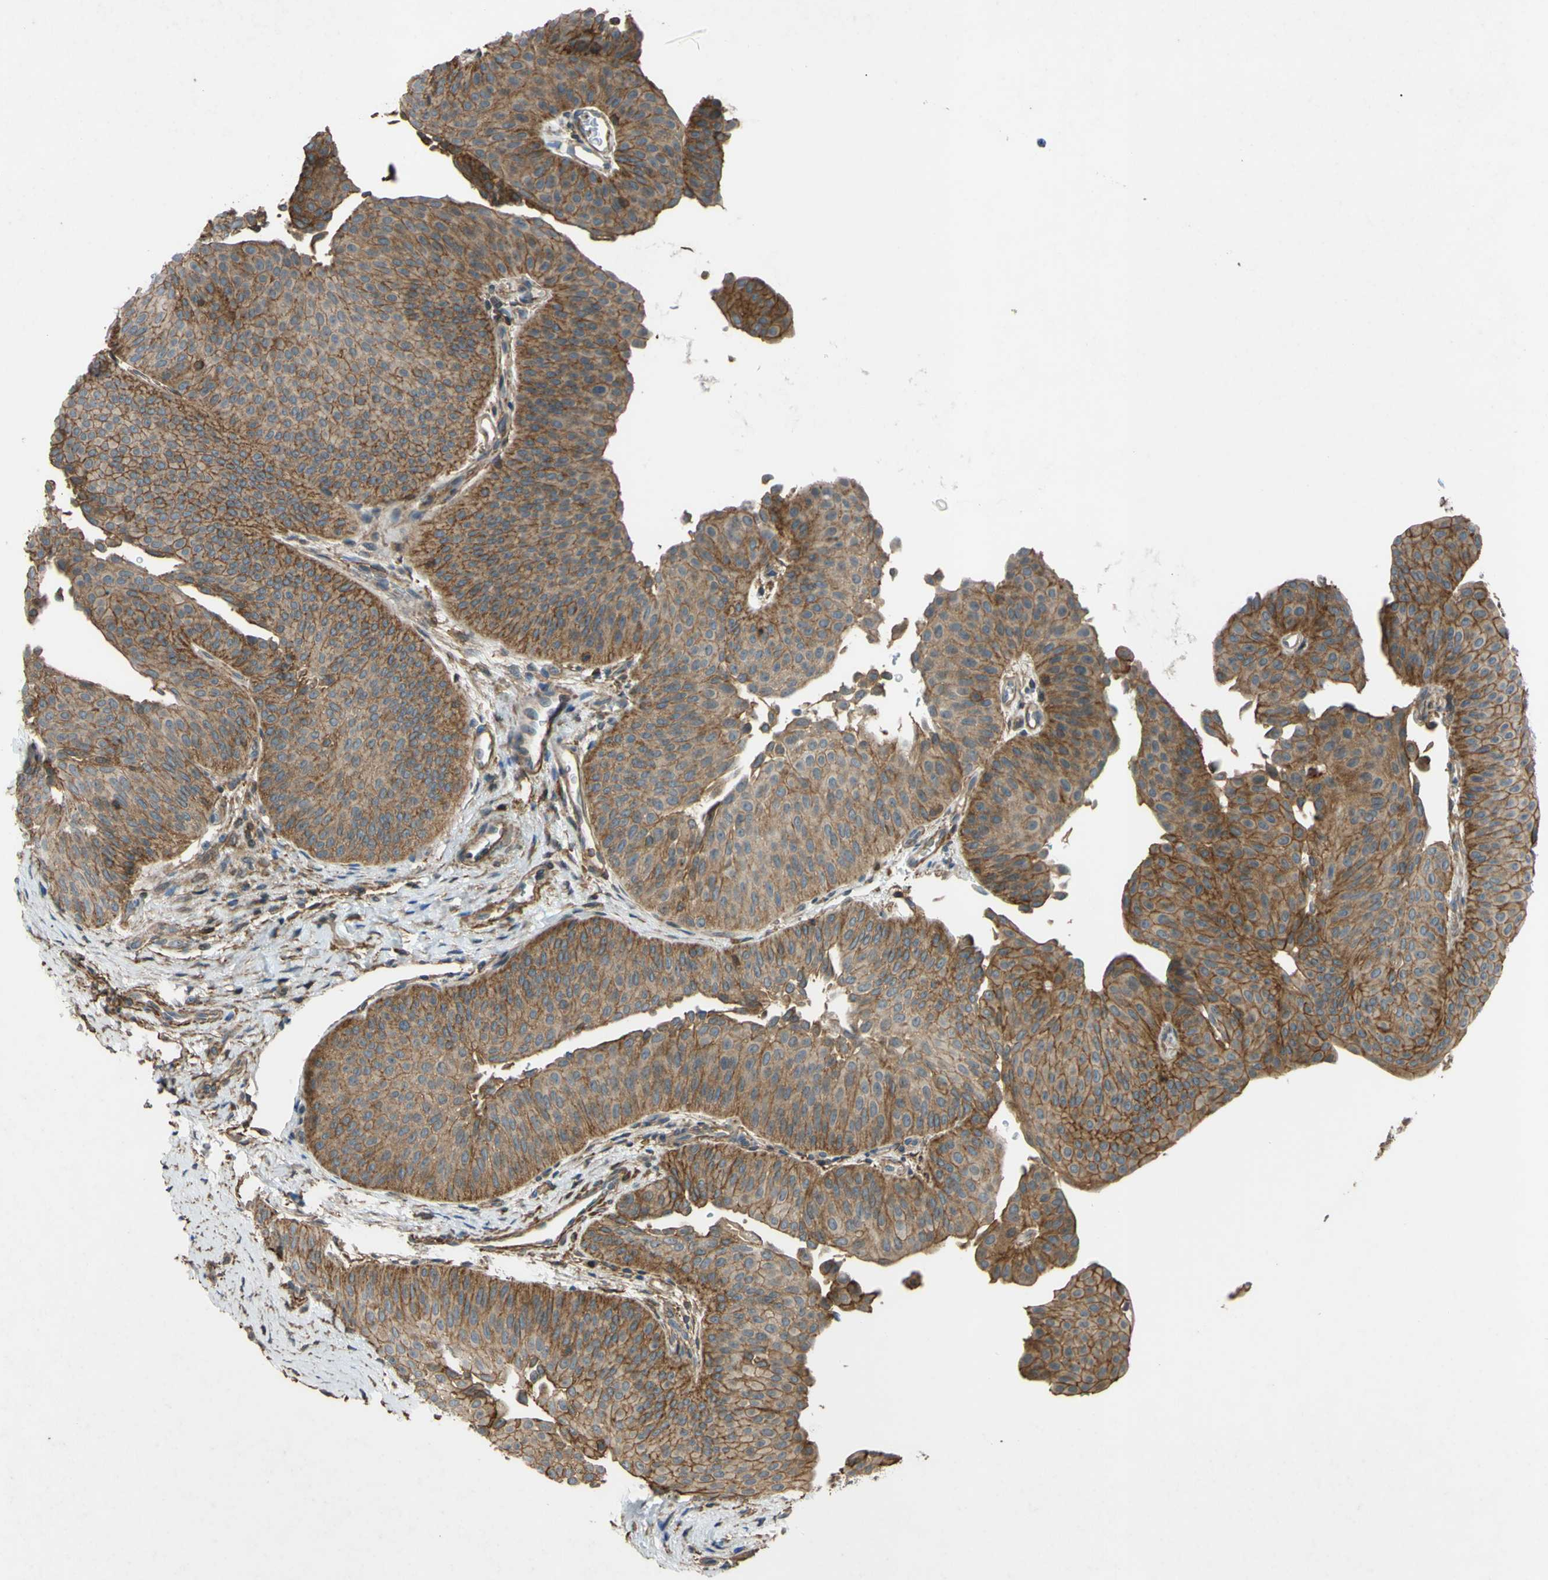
{"staining": {"intensity": "moderate", "quantity": ">75%", "location": "cytoplasmic/membranous"}, "tissue": "urothelial cancer", "cell_type": "Tumor cells", "image_type": "cancer", "snomed": [{"axis": "morphology", "description": "Urothelial carcinoma, Low grade"}, {"axis": "topography", "description": "Urinary bladder"}], "caption": "Low-grade urothelial carcinoma tissue reveals moderate cytoplasmic/membranous staining in approximately >75% of tumor cells", "gene": "ADD3", "patient": {"sex": "female", "age": 60}}